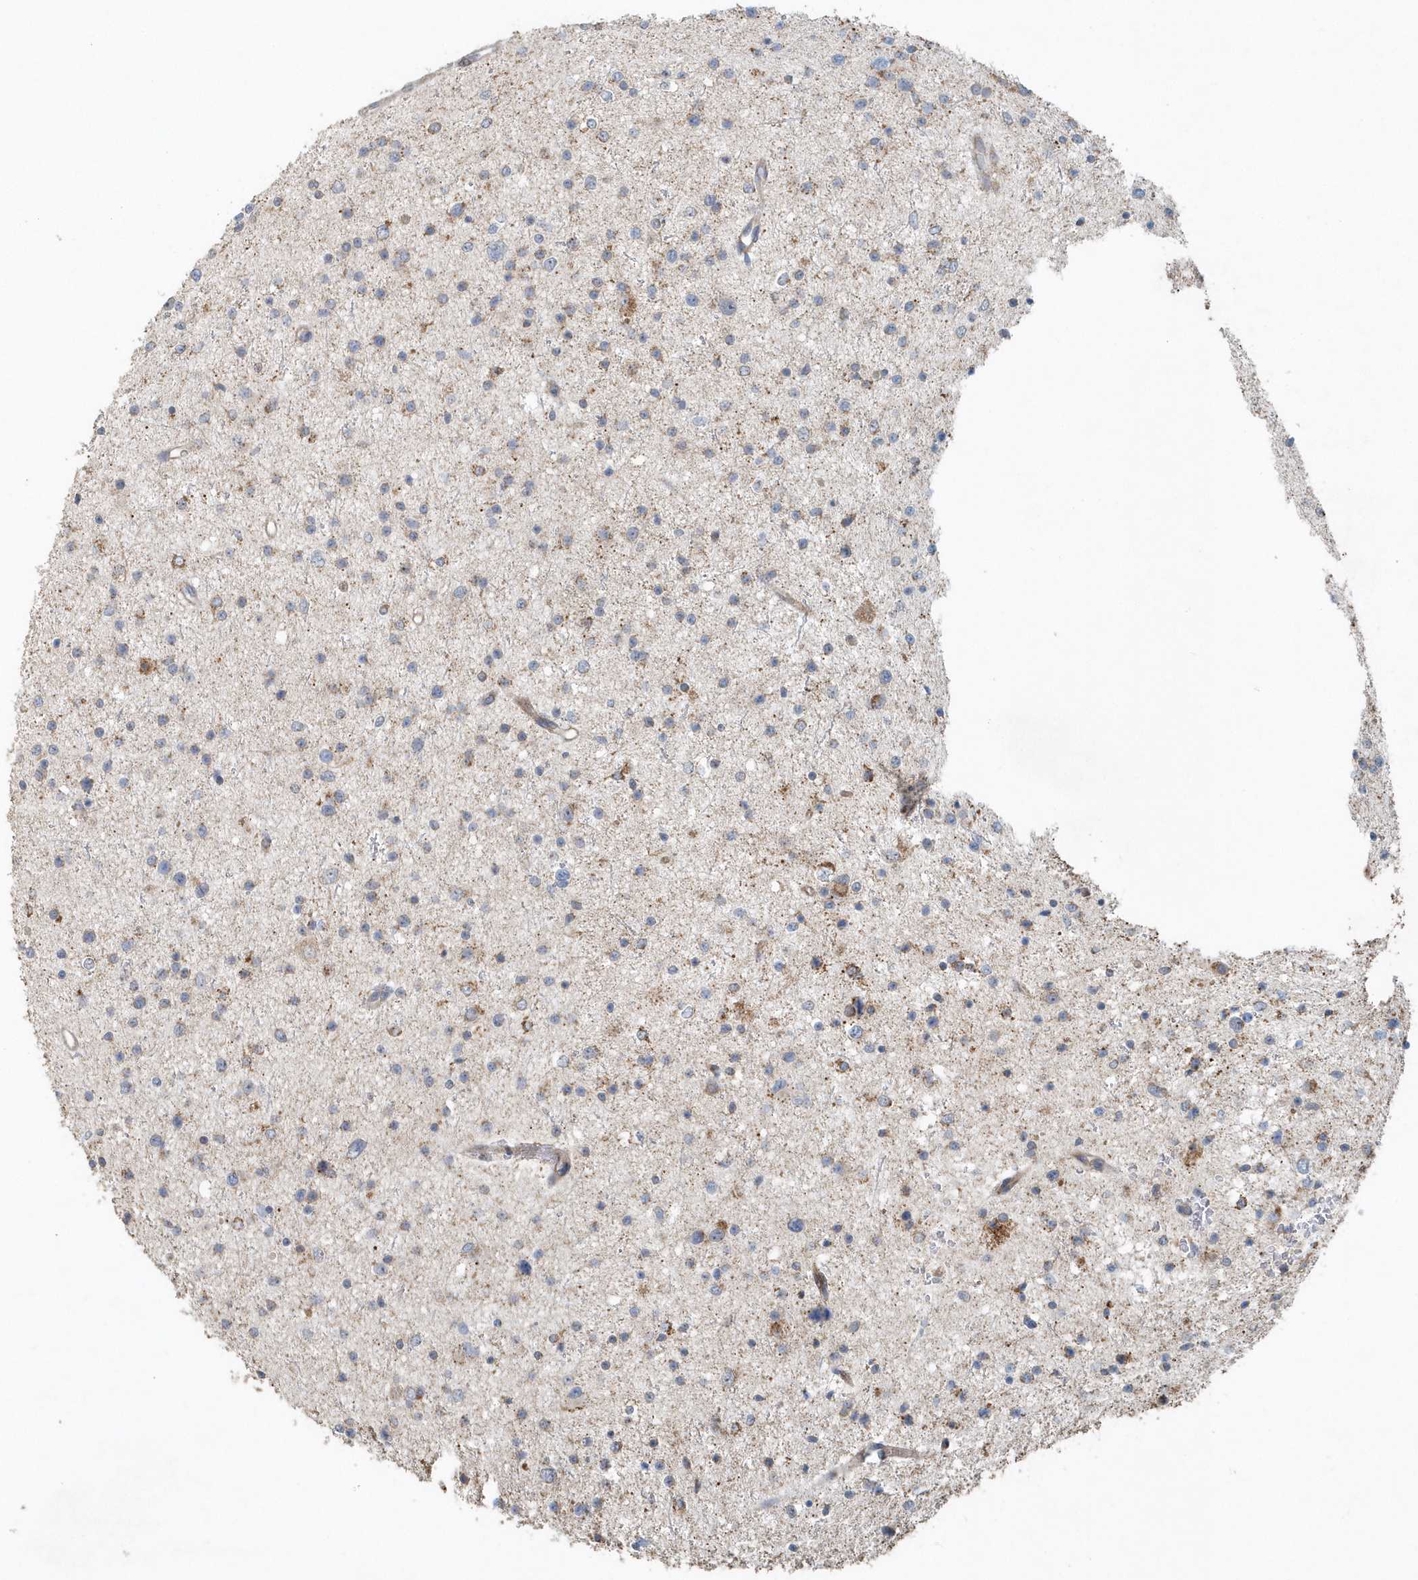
{"staining": {"intensity": "moderate", "quantity": "<25%", "location": "cytoplasmic/membranous"}, "tissue": "glioma", "cell_type": "Tumor cells", "image_type": "cancer", "snomed": [{"axis": "morphology", "description": "Glioma, malignant, Low grade"}, {"axis": "topography", "description": "Brain"}], "caption": "Protein expression analysis of malignant glioma (low-grade) exhibits moderate cytoplasmic/membranous staining in approximately <25% of tumor cells. (IHC, brightfield microscopy, high magnification).", "gene": "MMUT", "patient": {"sex": "female", "age": 37}}